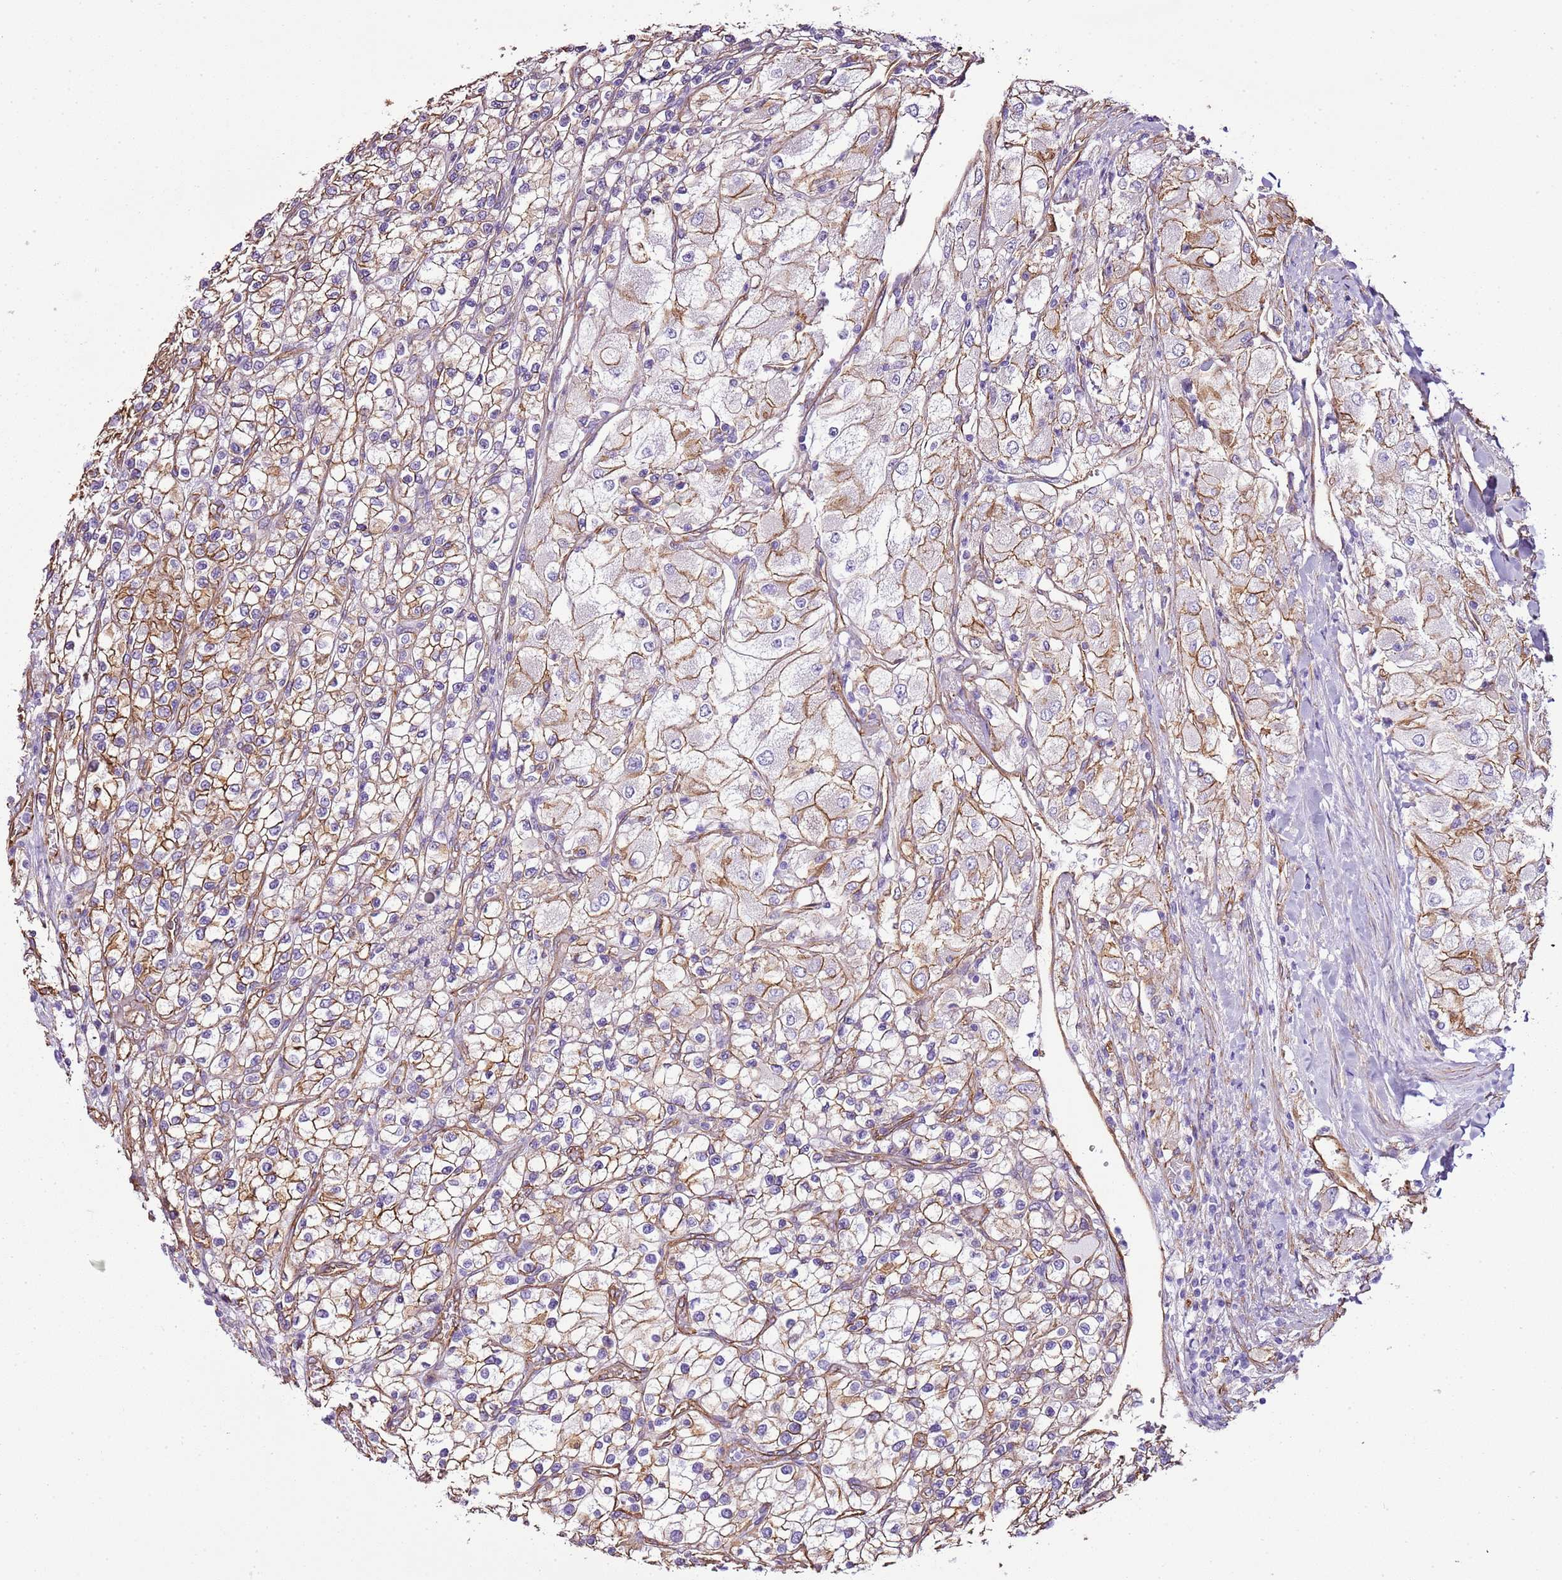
{"staining": {"intensity": "moderate", "quantity": "25%-75%", "location": "cytoplasmic/membranous"}, "tissue": "renal cancer", "cell_type": "Tumor cells", "image_type": "cancer", "snomed": [{"axis": "morphology", "description": "Adenocarcinoma, NOS"}, {"axis": "topography", "description": "Kidney"}], "caption": "Protein analysis of renal cancer (adenocarcinoma) tissue displays moderate cytoplasmic/membranous staining in approximately 25%-75% of tumor cells.", "gene": "CTDSPL", "patient": {"sex": "male", "age": 80}}